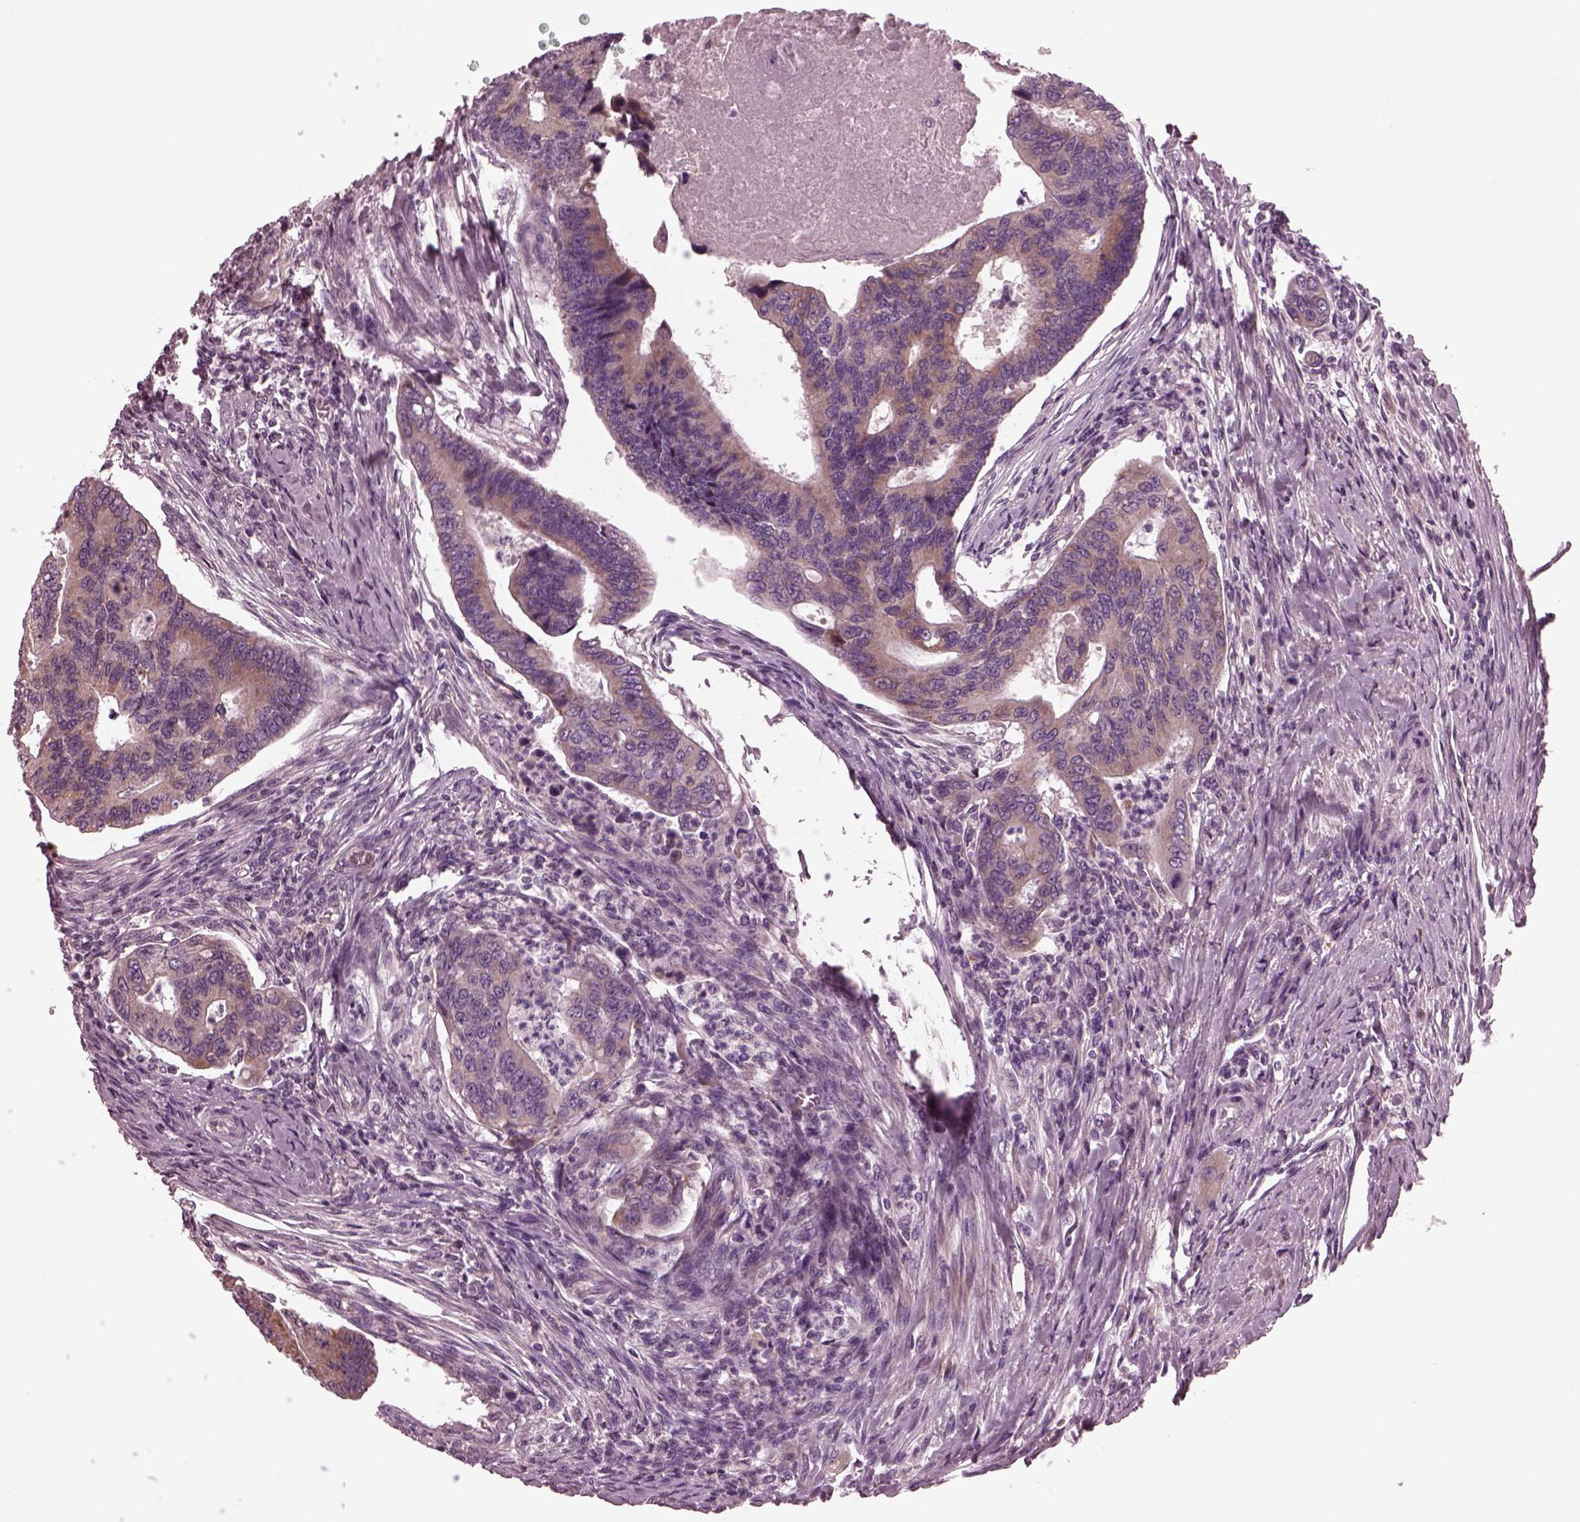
{"staining": {"intensity": "weak", "quantity": "25%-75%", "location": "cytoplasmic/membranous"}, "tissue": "colorectal cancer", "cell_type": "Tumor cells", "image_type": "cancer", "snomed": [{"axis": "morphology", "description": "Adenocarcinoma, NOS"}, {"axis": "topography", "description": "Colon"}], "caption": "Protein staining demonstrates weak cytoplasmic/membranous staining in about 25%-75% of tumor cells in colorectal adenocarcinoma.", "gene": "AP4M1", "patient": {"sex": "female", "age": 67}}